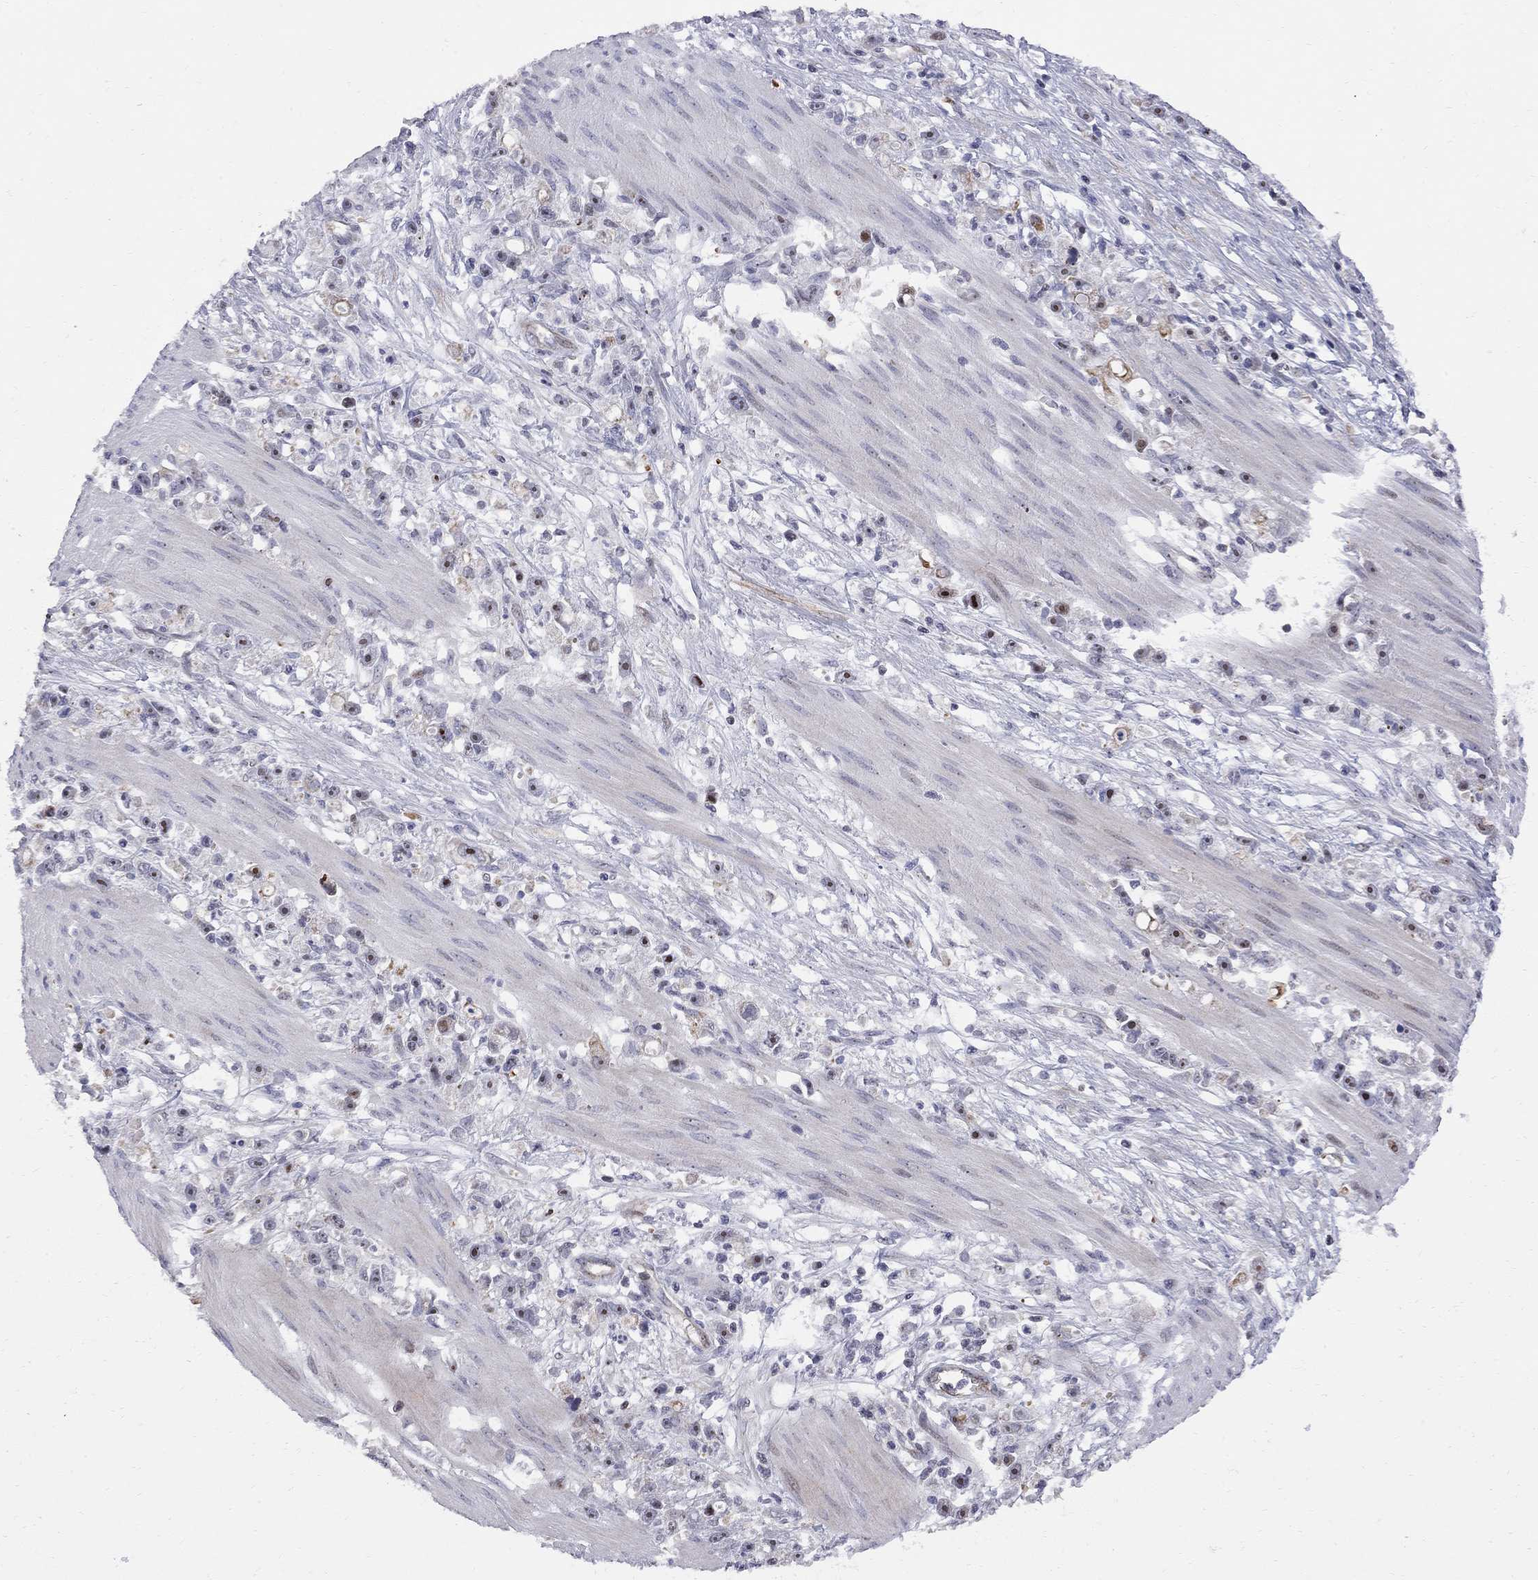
{"staining": {"intensity": "strong", "quantity": "<25%", "location": "nuclear"}, "tissue": "stomach cancer", "cell_type": "Tumor cells", "image_type": "cancer", "snomed": [{"axis": "morphology", "description": "Adenocarcinoma, NOS"}, {"axis": "topography", "description": "Stomach"}], "caption": "This is an image of immunohistochemistry staining of adenocarcinoma (stomach), which shows strong positivity in the nuclear of tumor cells.", "gene": "DHX33", "patient": {"sex": "female", "age": 59}}